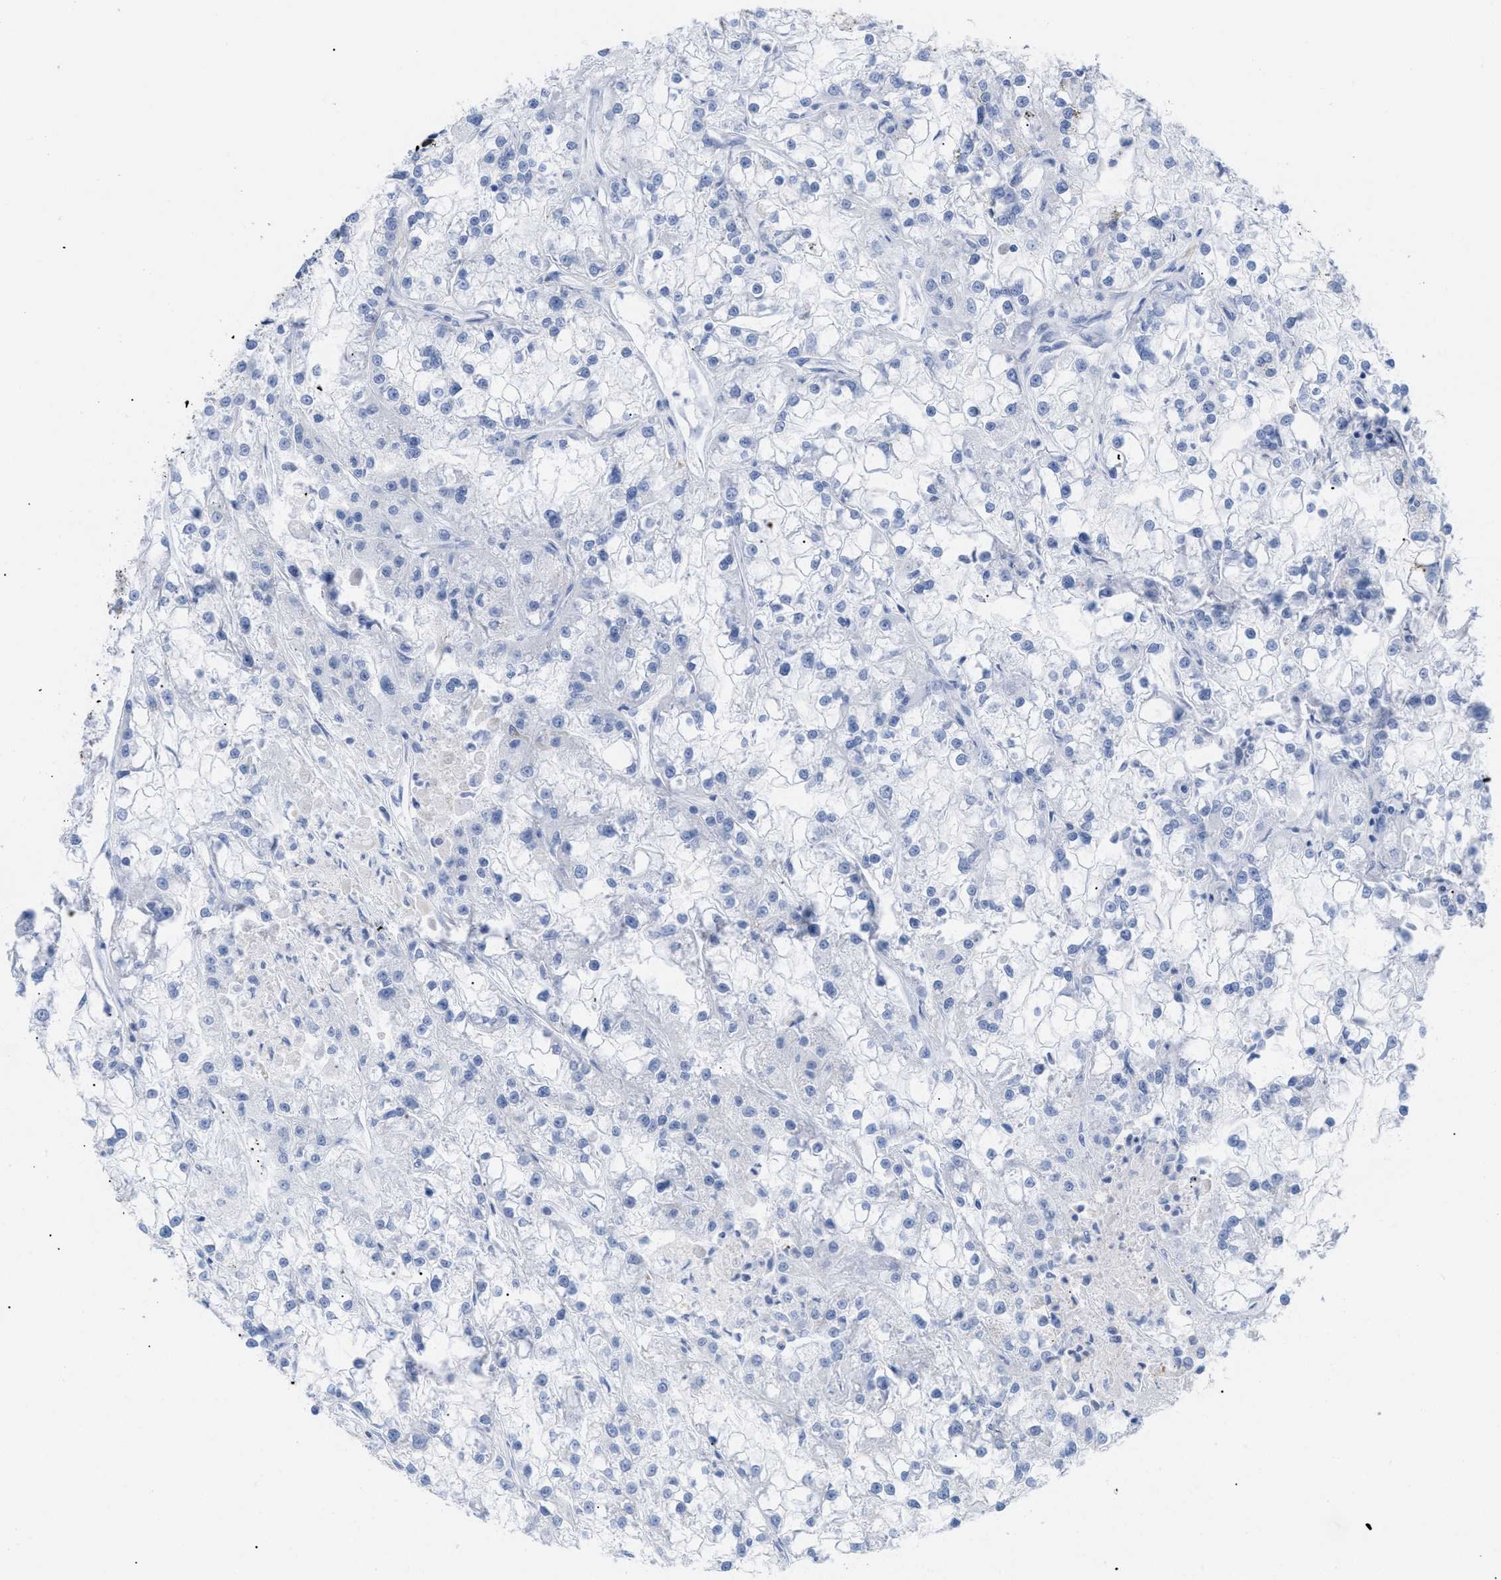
{"staining": {"intensity": "negative", "quantity": "none", "location": "none"}, "tissue": "renal cancer", "cell_type": "Tumor cells", "image_type": "cancer", "snomed": [{"axis": "morphology", "description": "Adenocarcinoma, NOS"}, {"axis": "topography", "description": "Kidney"}], "caption": "Tumor cells show no significant protein staining in adenocarcinoma (renal).", "gene": "DRAM2", "patient": {"sex": "female", "age": 52}}